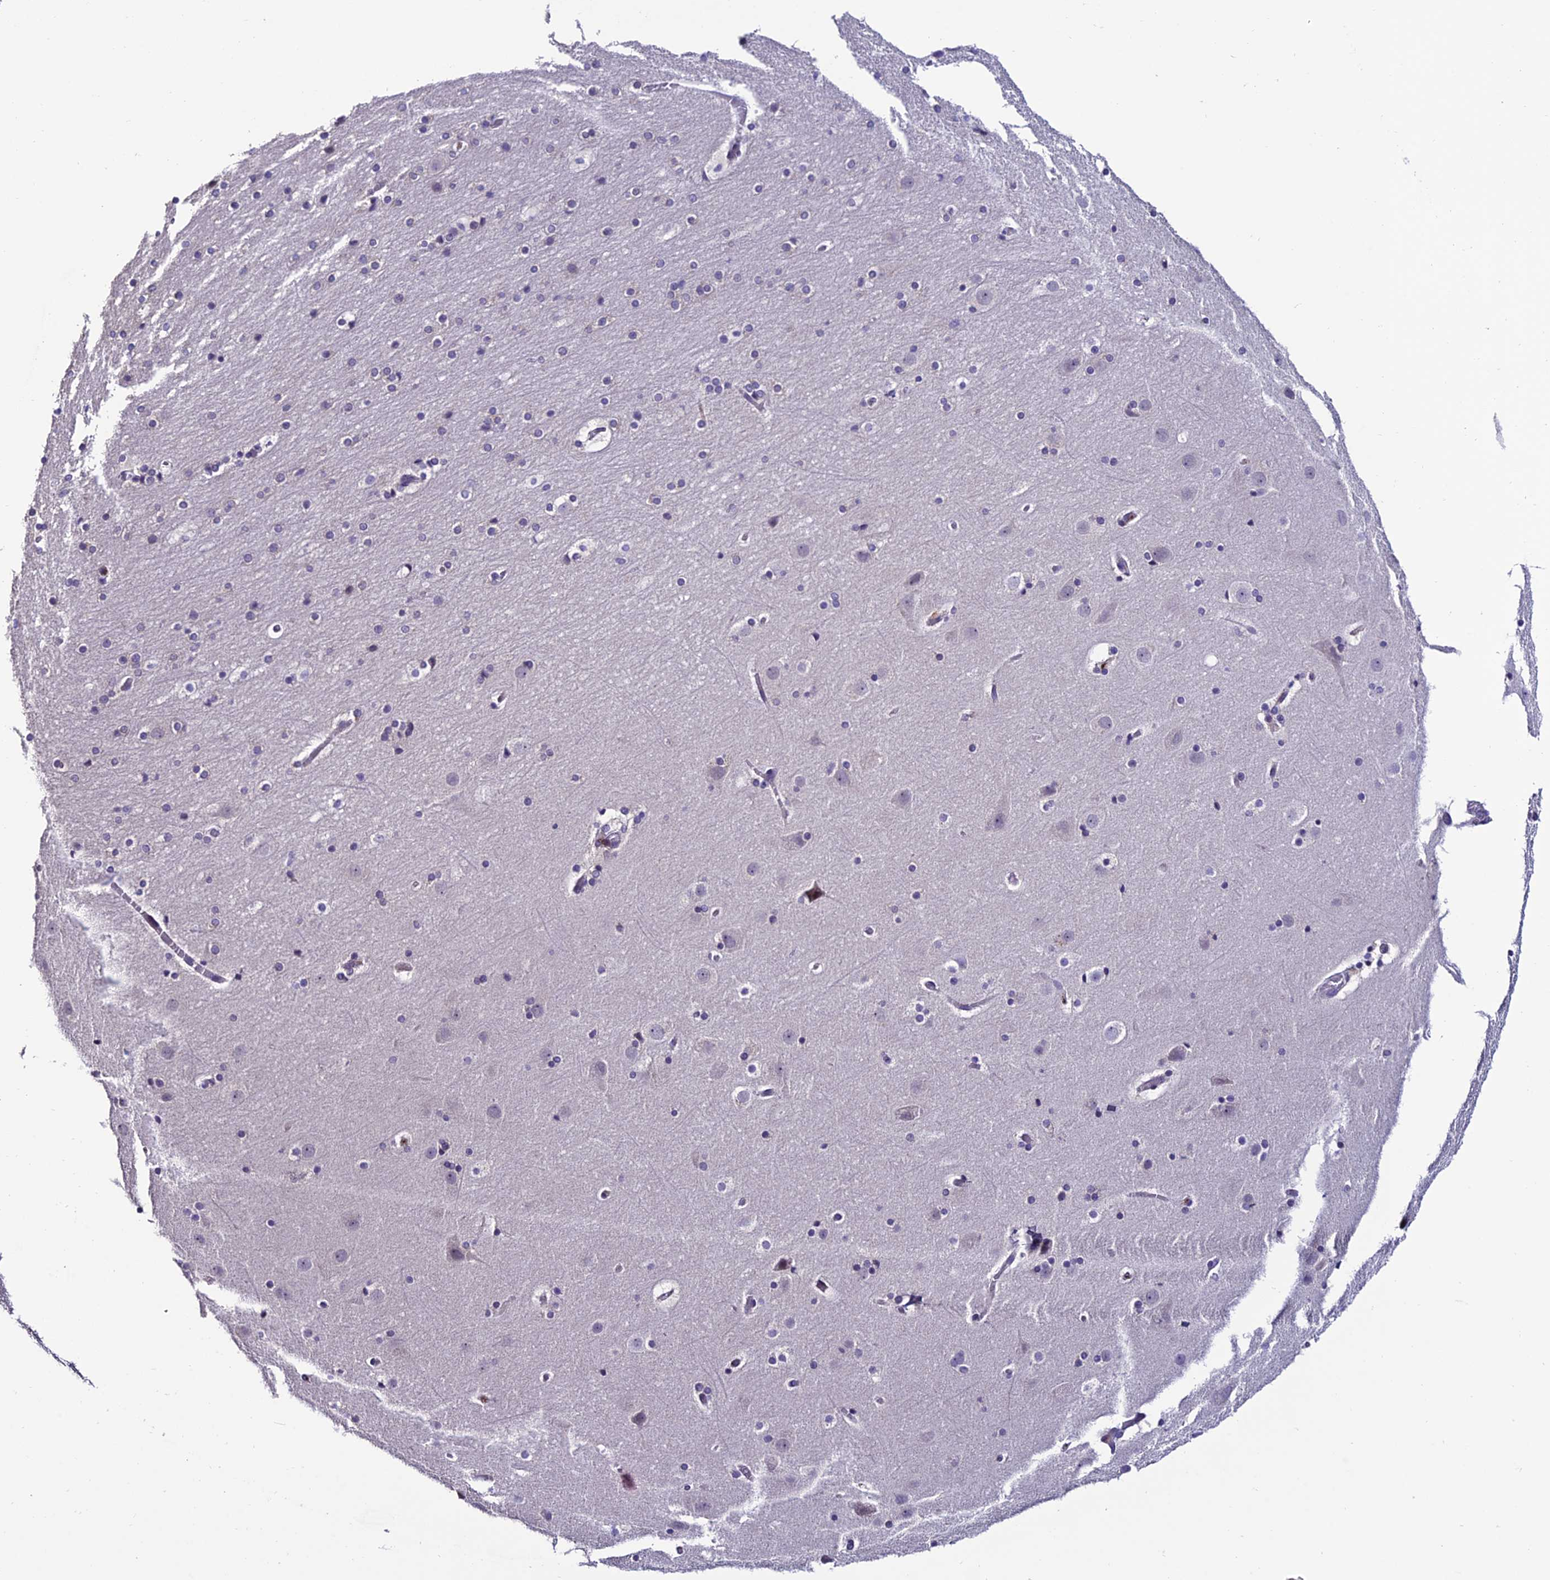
{"staining": {"intensity": "negative", "quantity": "none", "location": "none"}, "tissue": "cerebral cortex", "cell_type": "Endothelial cells", "image_type": "normal", "snomed": [{"axis": "morphology", "description": "Normal tissue, NOS"}, {"axis": "topography", "description": "Cerebral cortex"}], "caption": "DAB immunohistochemical staining of unremarkable human cerebral cortex displays no significant staining in endothelial cells. (DAB (3,3'-diaminobenzidine) IHC visualized using brightfield microscopy, high magnification).", "gene": "ARHGEF18", "patient": {"sex": "male", "age": 57}}